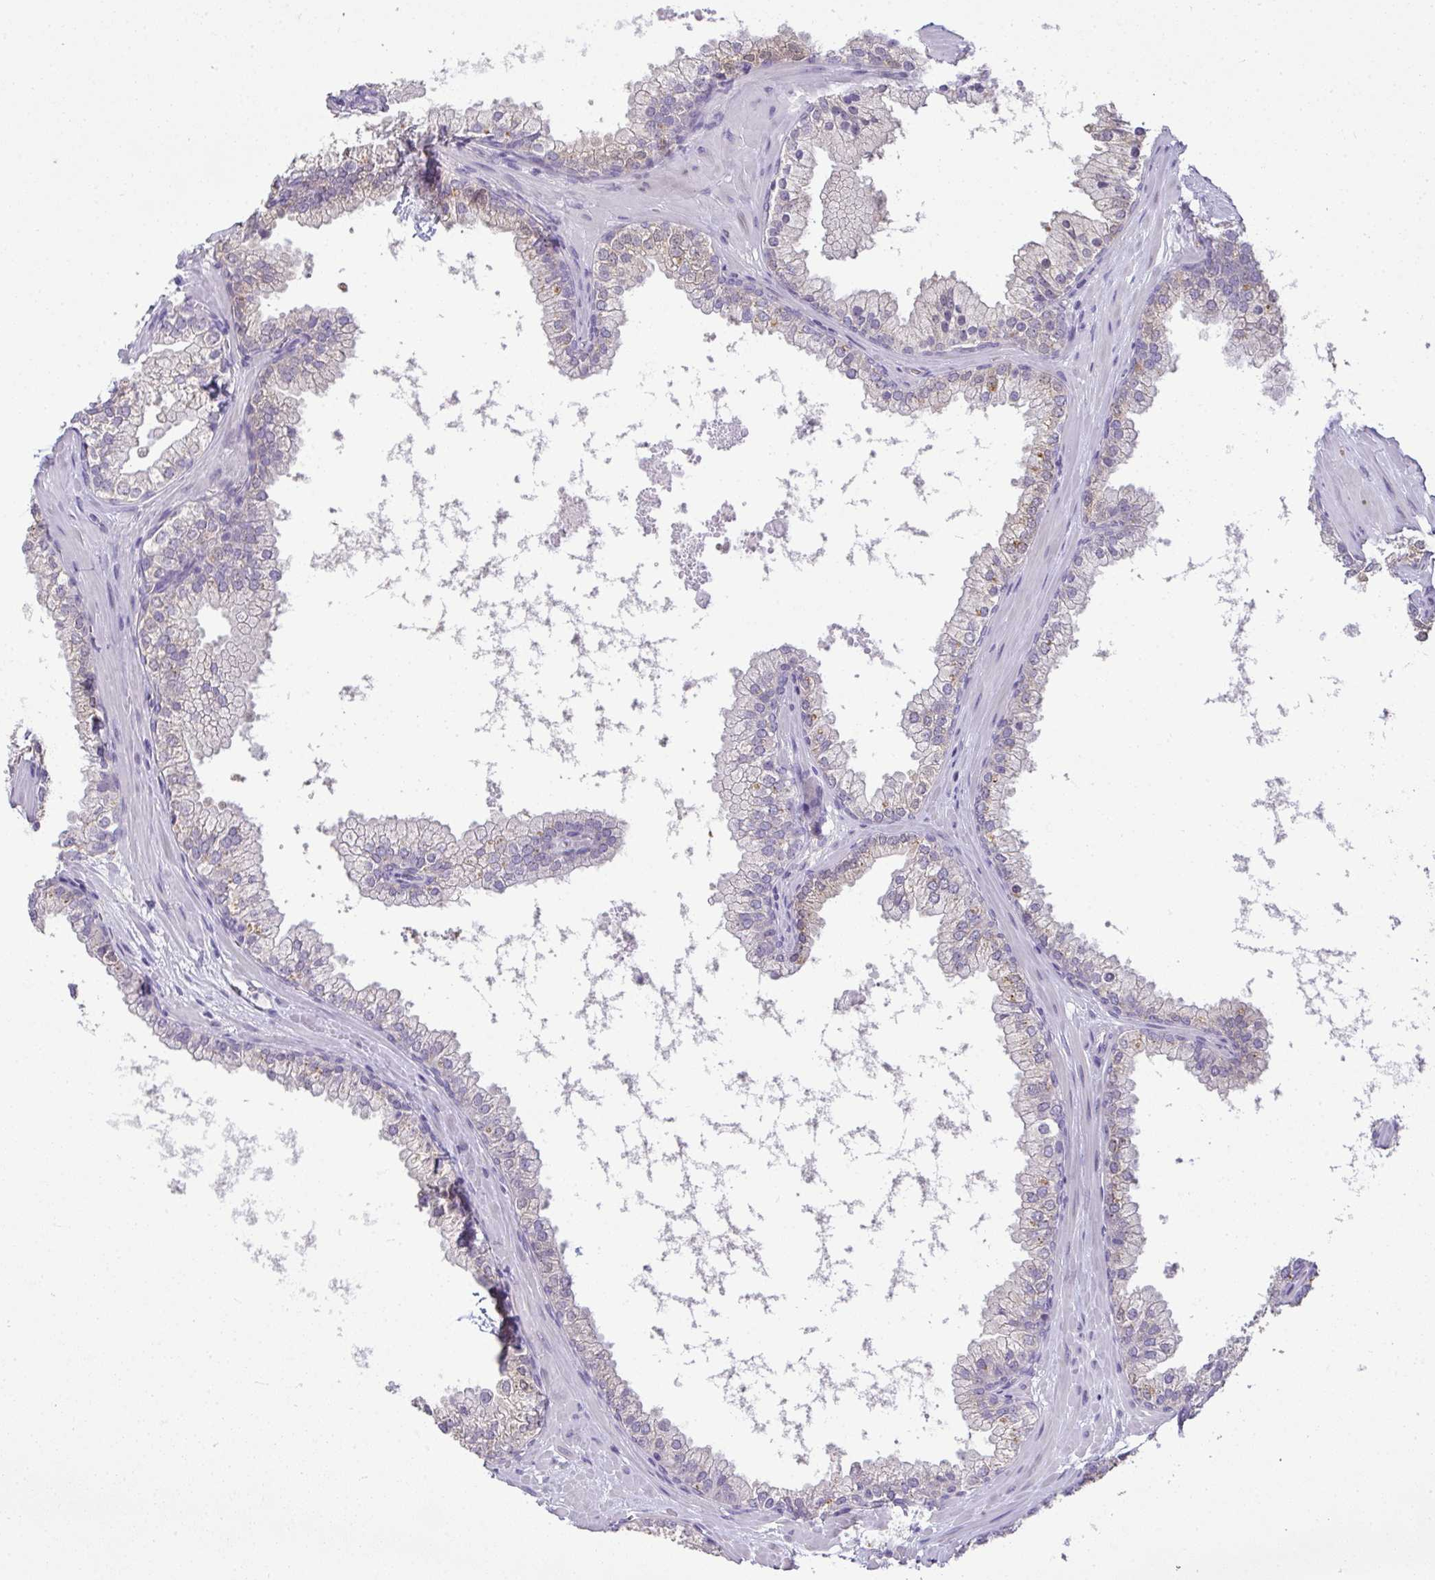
{"staining": {"intensity": "weak", "quantity": "<25%", "location": "cytoplasmic/membranous"}, "tissue": "prostate", "cell_type": "Glandular cells", "image_type": "normal", "snomed": [{"axis": "morphology", "description": "Normal tissue, NOS"}, {"axis": "topography", "description": "Prostate"}, {"axis": "topography", "description": "Peripheral nerve tissue"}], "caption": "Glandular cells are negative for brown protein staining in unremarkable prostate. (Brightfield microscopy of DAB immunohistochemistry (IHC) at high magnification).", "gene": "CMPK1", "patient": {"sex": "male", "age": 61}}